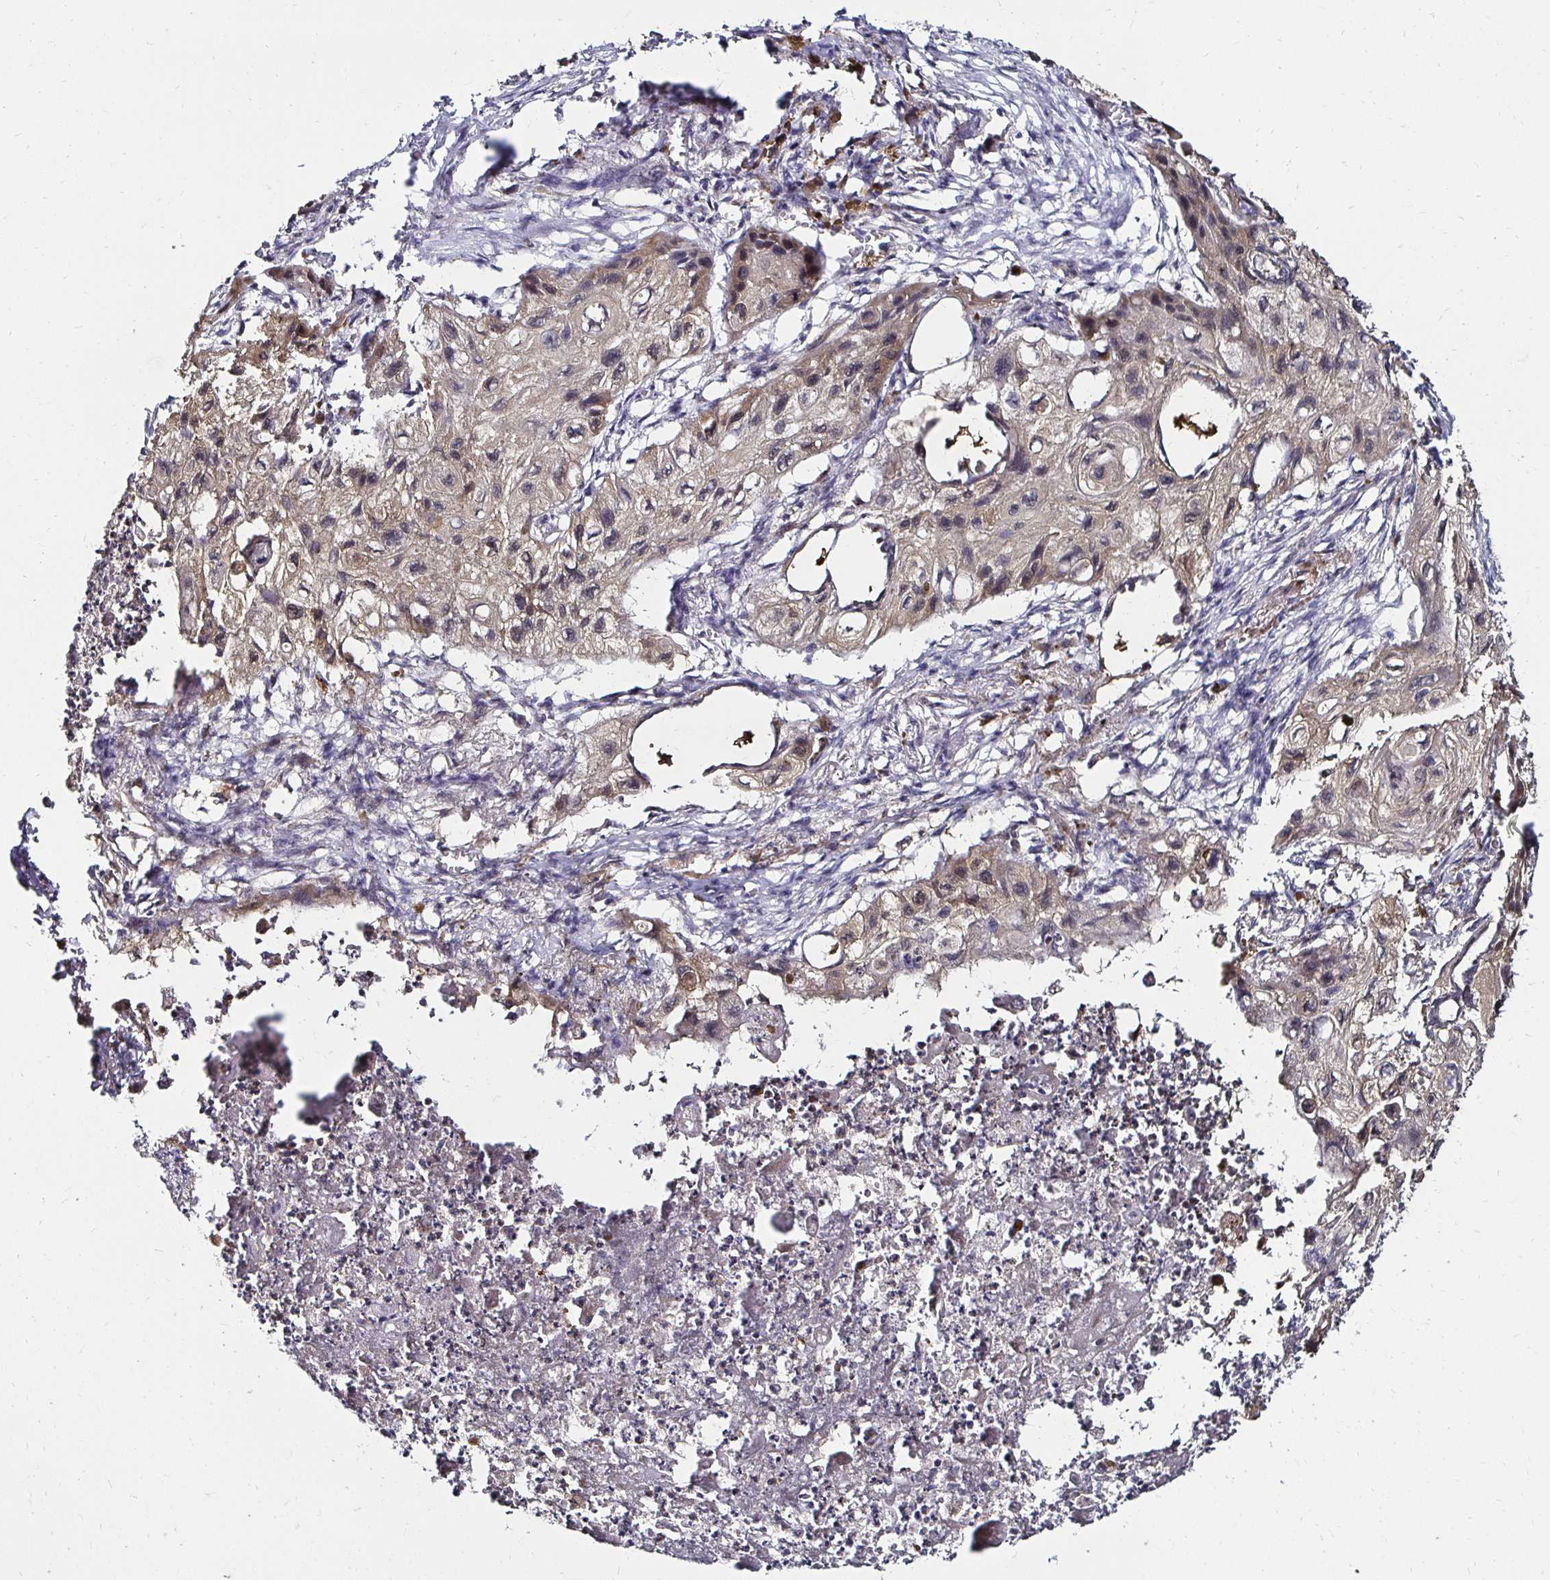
{"staining": {"intensity": "weak", "quantity": "<25%", "location": "cytoplasmic/membranous"}, "tissue": "lung cancer", "cell_type": "Tumor cells", "image_type": "cancer", "snomed": [{"axis": "morphology", "description": "Squamous cell carcinoma, NOS"}, {"axis": "topography", "description": "Lung"}], "caption": "Tumor cells are negative for protein expression in human squamous cell carcinoma (lung).", "gene": "TXN", "patient": {"sex": "male", "age": 71}}